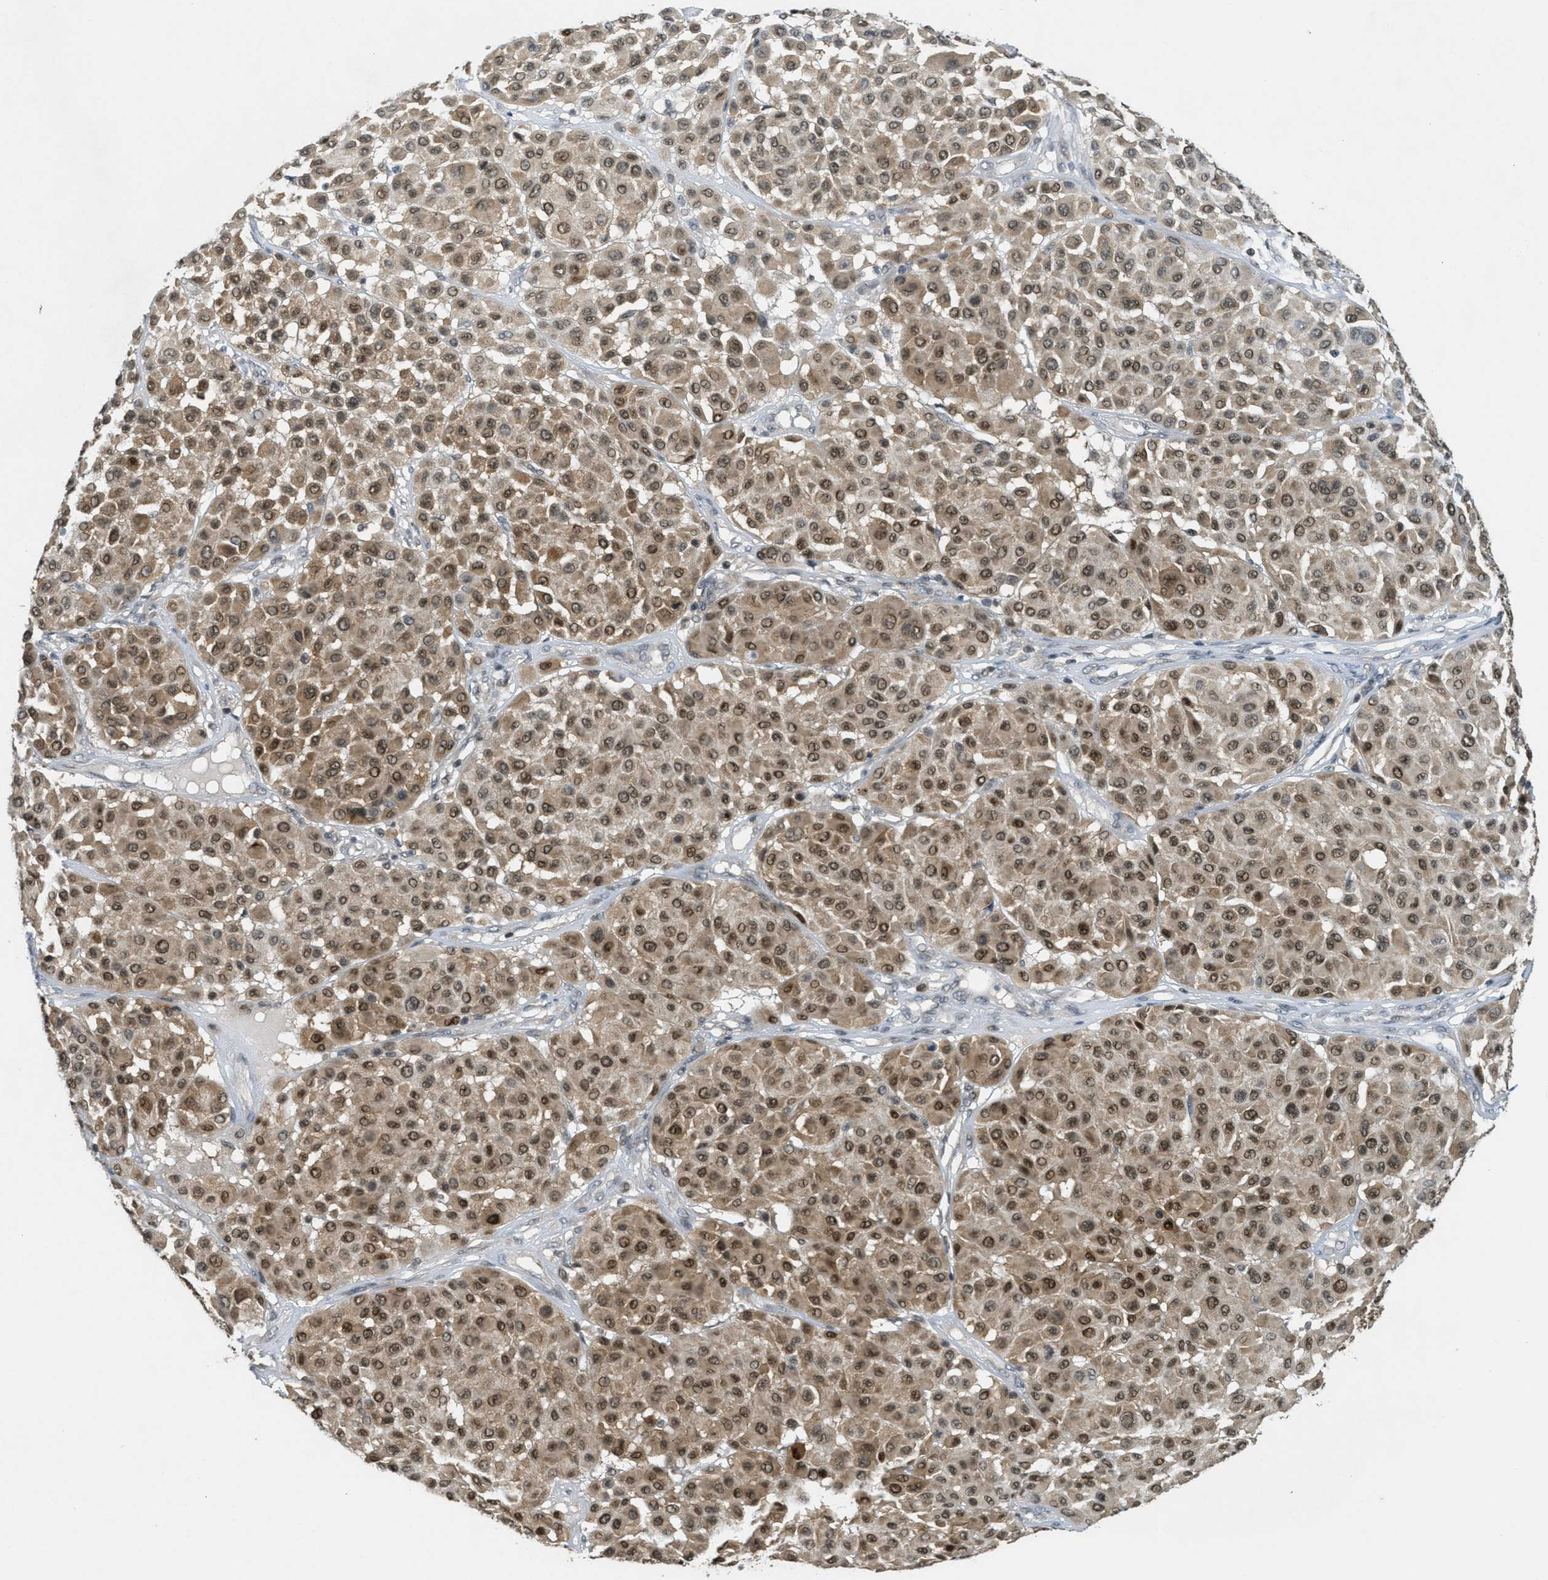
{"staining": {"intensity": "moderate", "quantity": ">75%", "location": "cytoplasmic/membranous,nuclear"}, "tissue": "melanoma", "cell_type": "Tumor cells", "image_type": "cancer", "snomed": [{"axis": "morphology", "description": "Malignant melanoma, Metastatic site"}, {"axis": "topography", "description": "Soft tissue"}], "caption": "Immunohistochemical staining of melanoma exhibits medium levels of moderate cytoplasmic/membranous and nuclear protein positivity in about >75% of tumor cells. The staining is performed using DAB brown chromogen to label protein expression. The nuclei are counter-stained blue using hematoxylin.", "gene": "DNAJB1", "patient": {"sex": "male", "age": 41}}